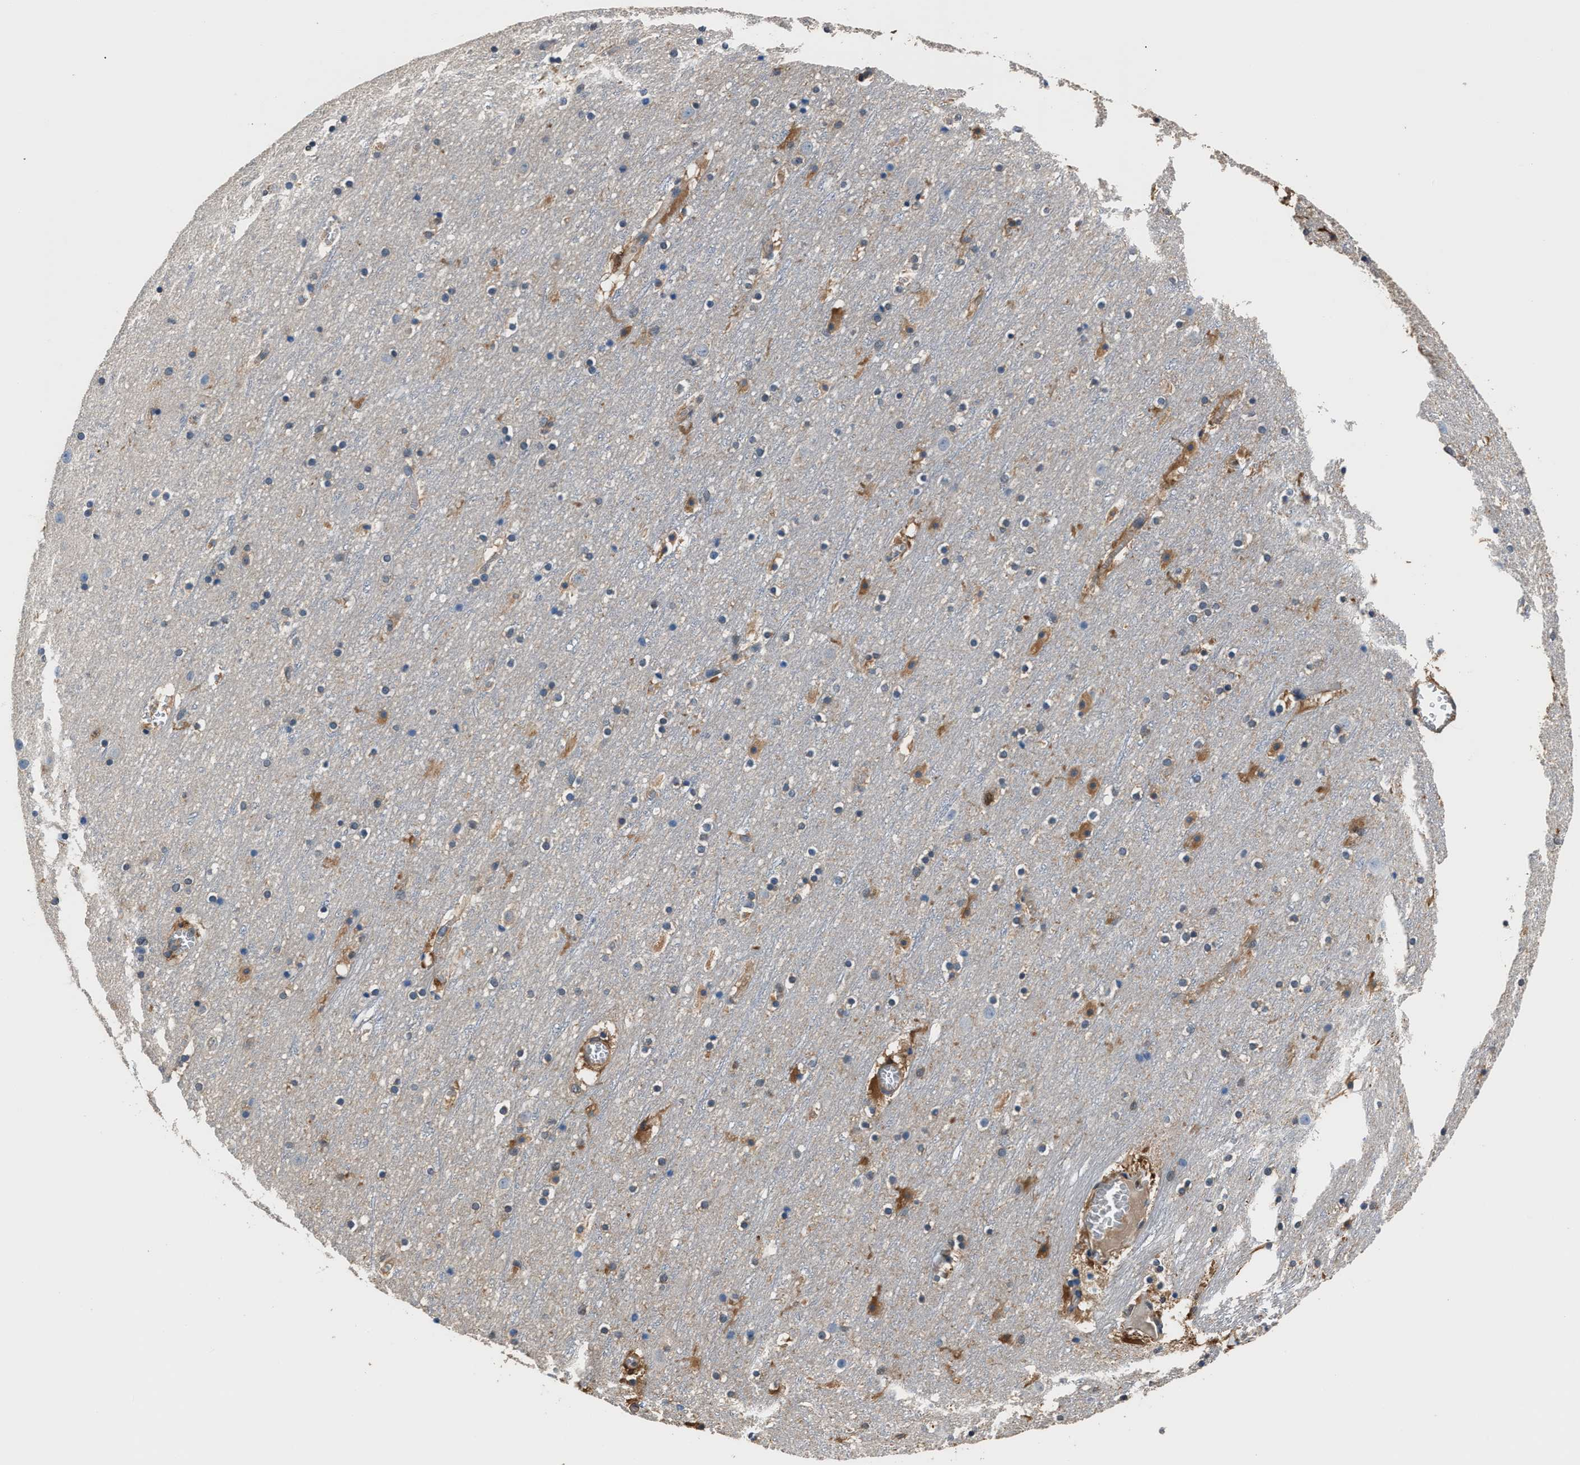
{"staining": {"intensity": "moderate", "quantity": "25%-75%", "location": "cytoplasmic/membranous"}, "tissue": "cerebral cortex", "cell_type": "Endothelial cells", "image_type": "normal", "snomed": [{"axis": "morphology", "description": "Normal tissue, NOS"}, {"axis": "topography", "description": "Cerebral cortex"}], "caption": "Moderate cytoplasmic/membranous positivity for a protein is identified in approximately 25%-75% of endothelial cells of benign cerebral cortex using immunohistochemistry.", "gene": "GSTP1", "patient": {"sex": "male", "age": 45}}